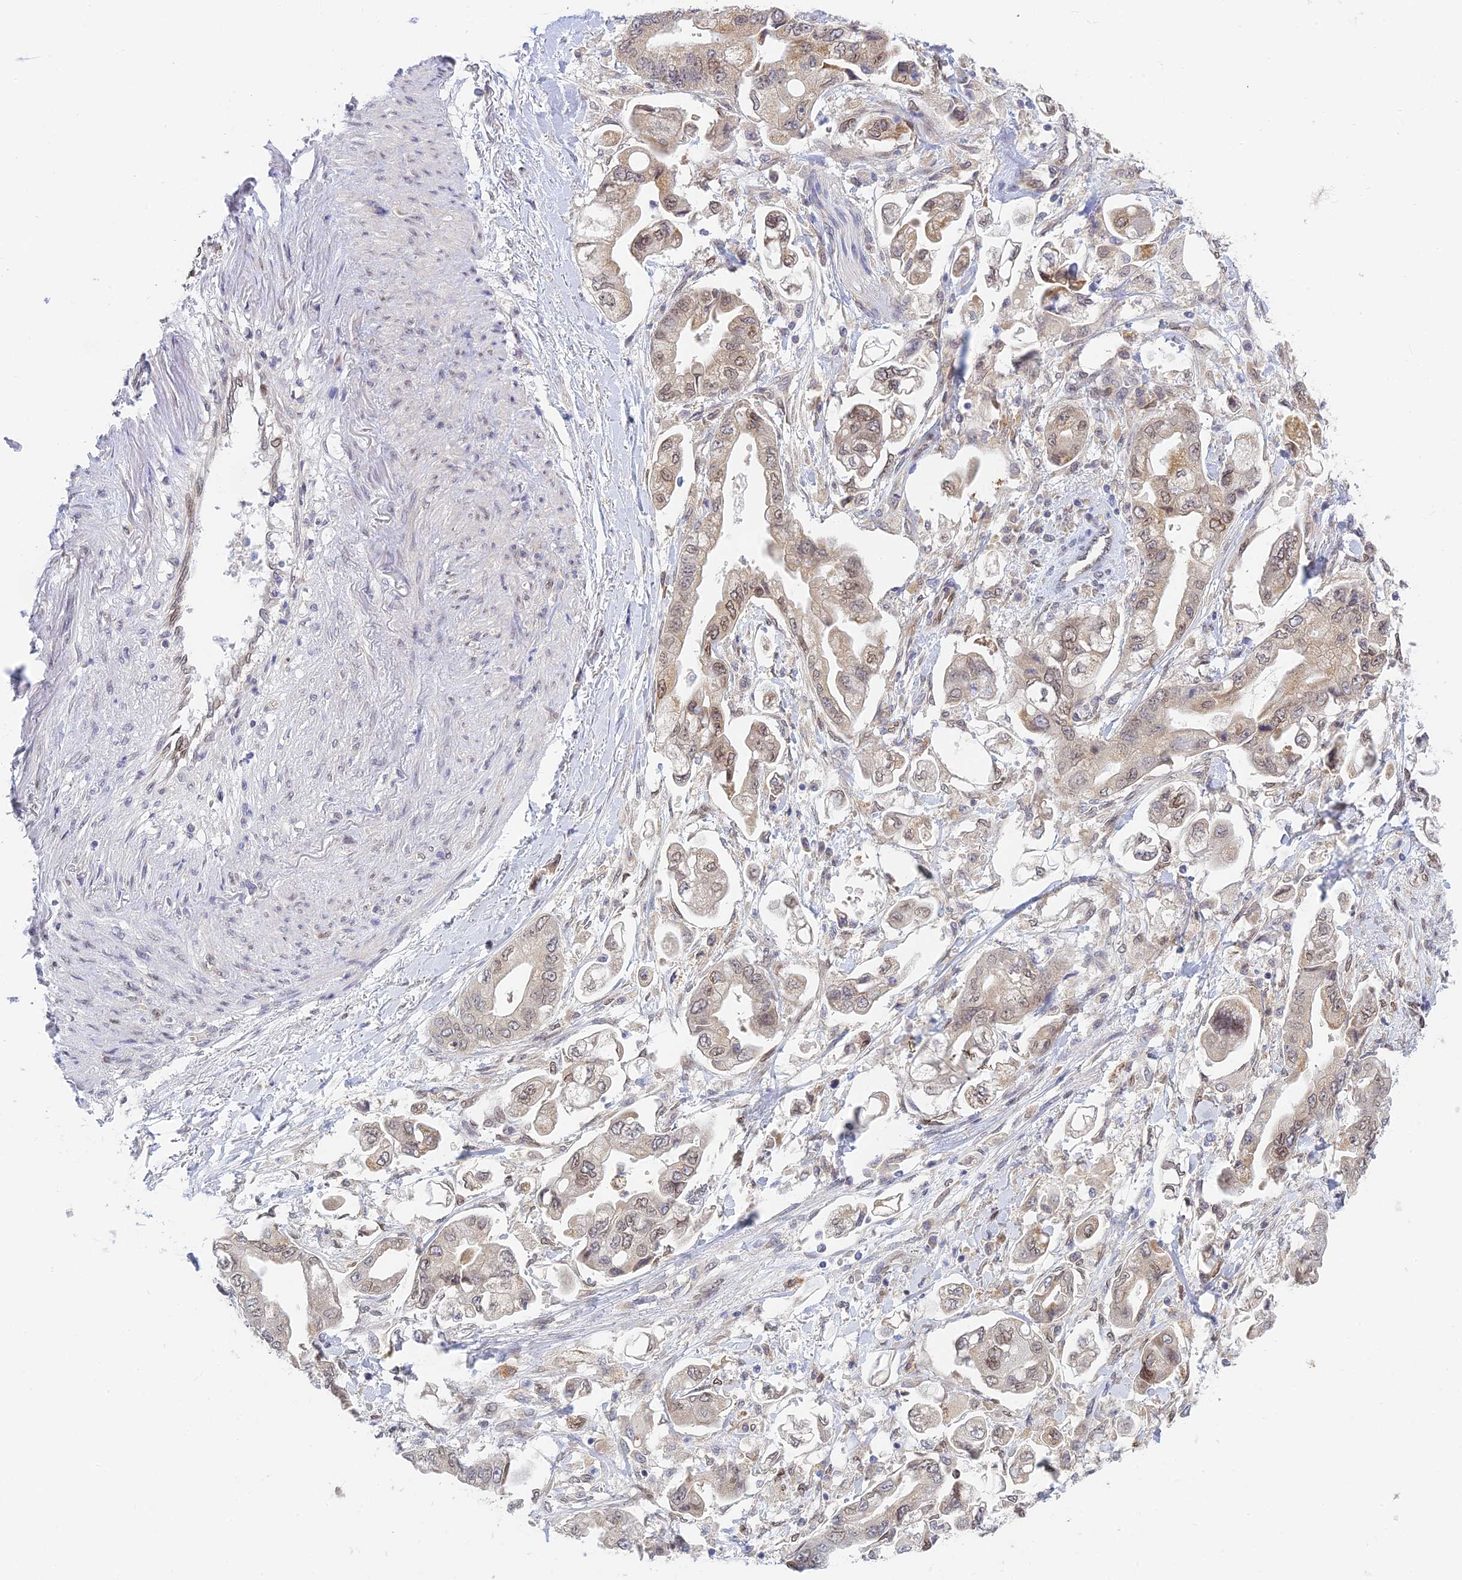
{"staining": {"intensity": "moderate", "quantity": "<25%", "location": "cytoplasmic/membranous,nuclear"}, "tissue": "stomach cancer", "cell_type": "Tumor cells", "image_type": "cancer", "snomed": [{"axis": "morphology", "description": "Adenocarcinoma, NOS"}, {"axis": "topography", "description": "Stomach"}], "caption": "Tumor cells demonstrate low levels of moderate cytoplasmic/membranous and nuclear expression in about <25% of cells in stomach adenocarcinoma.", "gene": "SKIC8", "patient": {"sex": "male", "age": 62}}